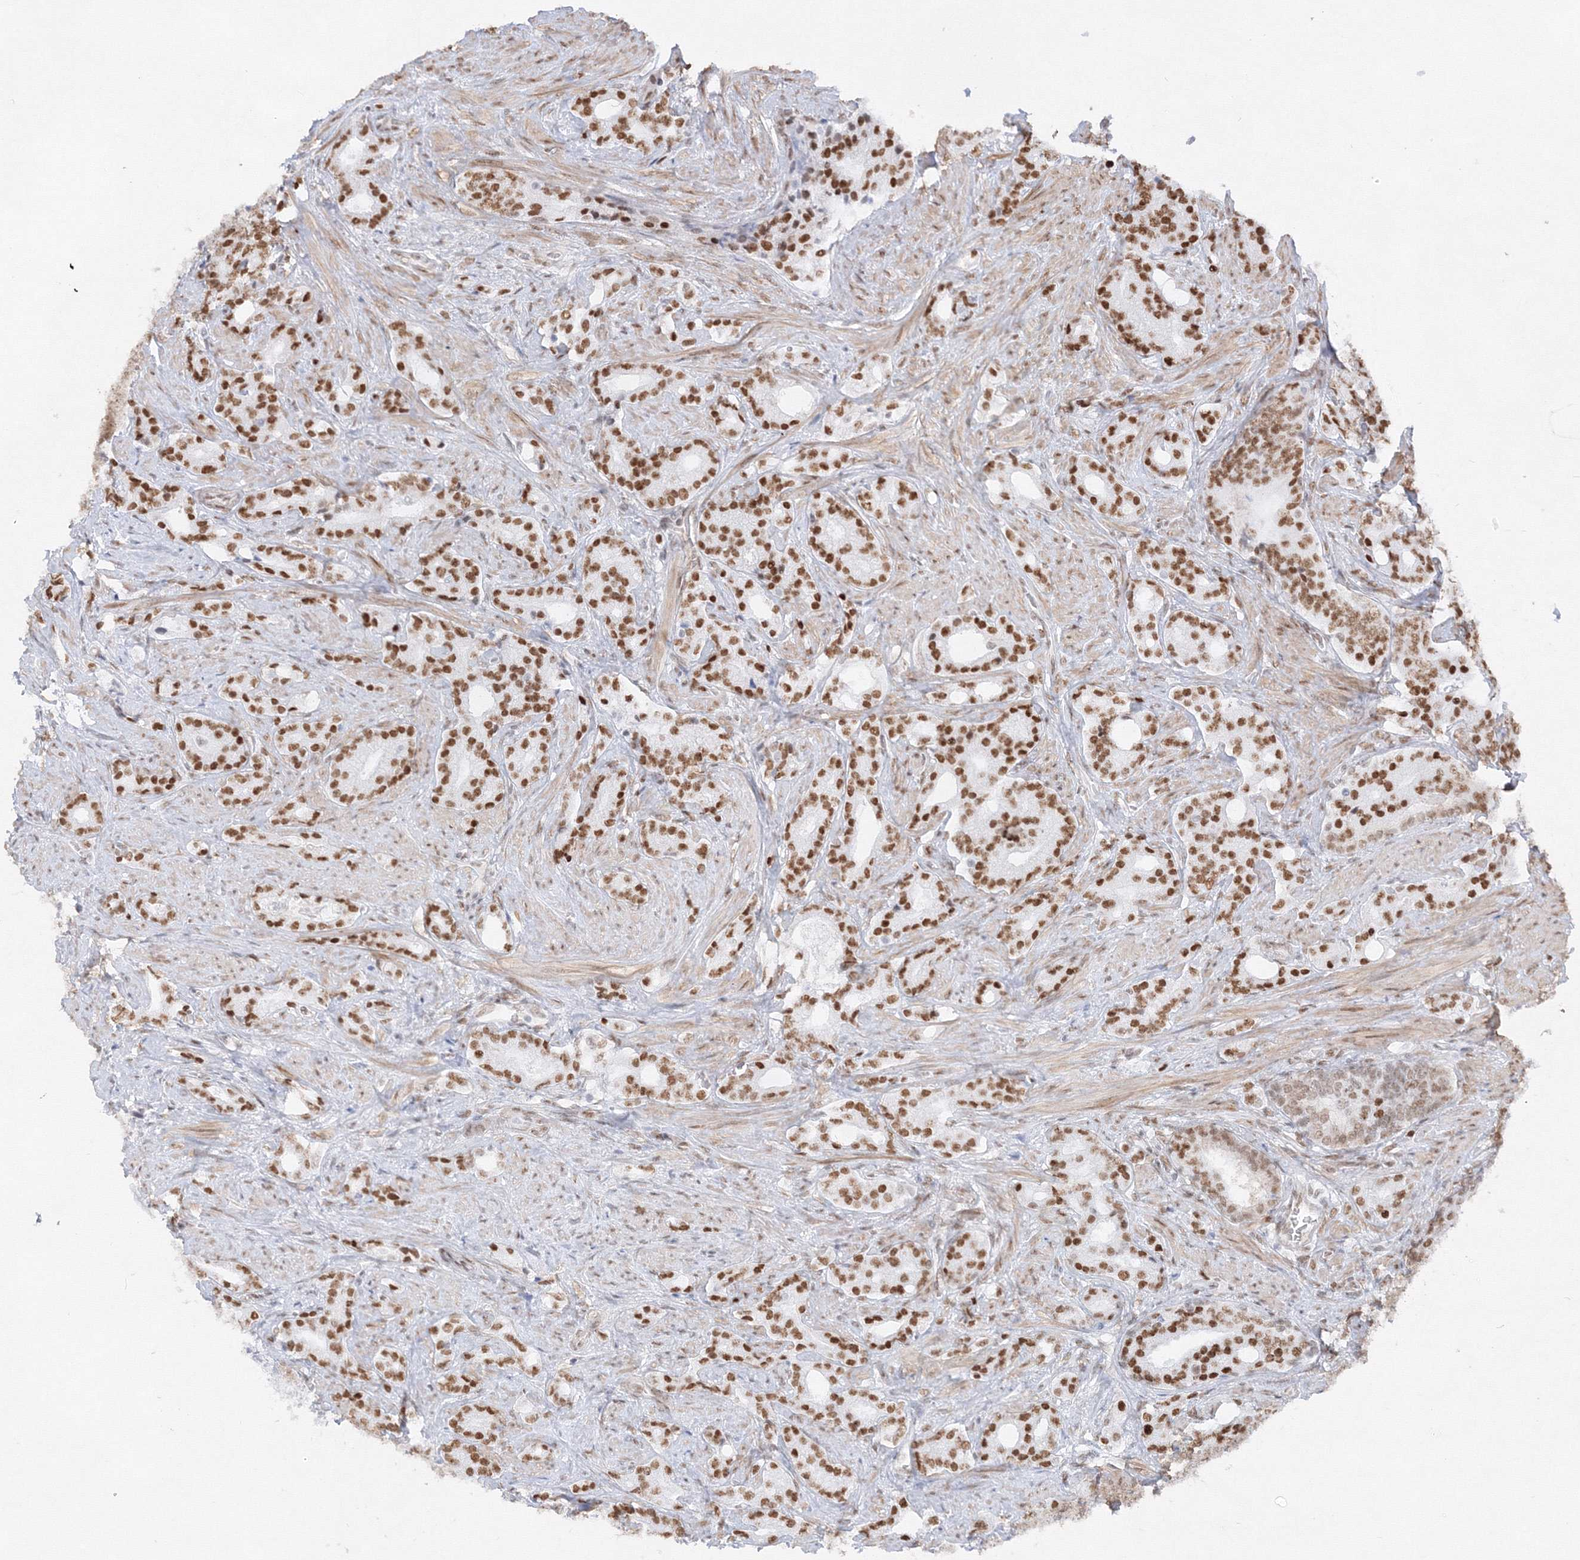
{"staining": {"intensity": "moderate", "quantity": ">75%", "location": "nuclear"}, "tissue": "prostate cancer", "cell_type": "Tumor cells", "image_type": "cancer", "snomed": [{"axis": "morphology", "description": "Adenocarcinoma, High grade"}, {"axis": "topography", "description": "Prostate and seminal vesicle, NOS"}], "caption": "Immunohistochemistry (IHC) photomicrograph of human prostate adenocarcinoma (high-grade) stained for a protein (brown), which demonstrates medium levels of moderate nuclear staining in about >75% of tumor cells.", "gene": "ZNF638", "patient": {"sex": "male", "age": 67}}